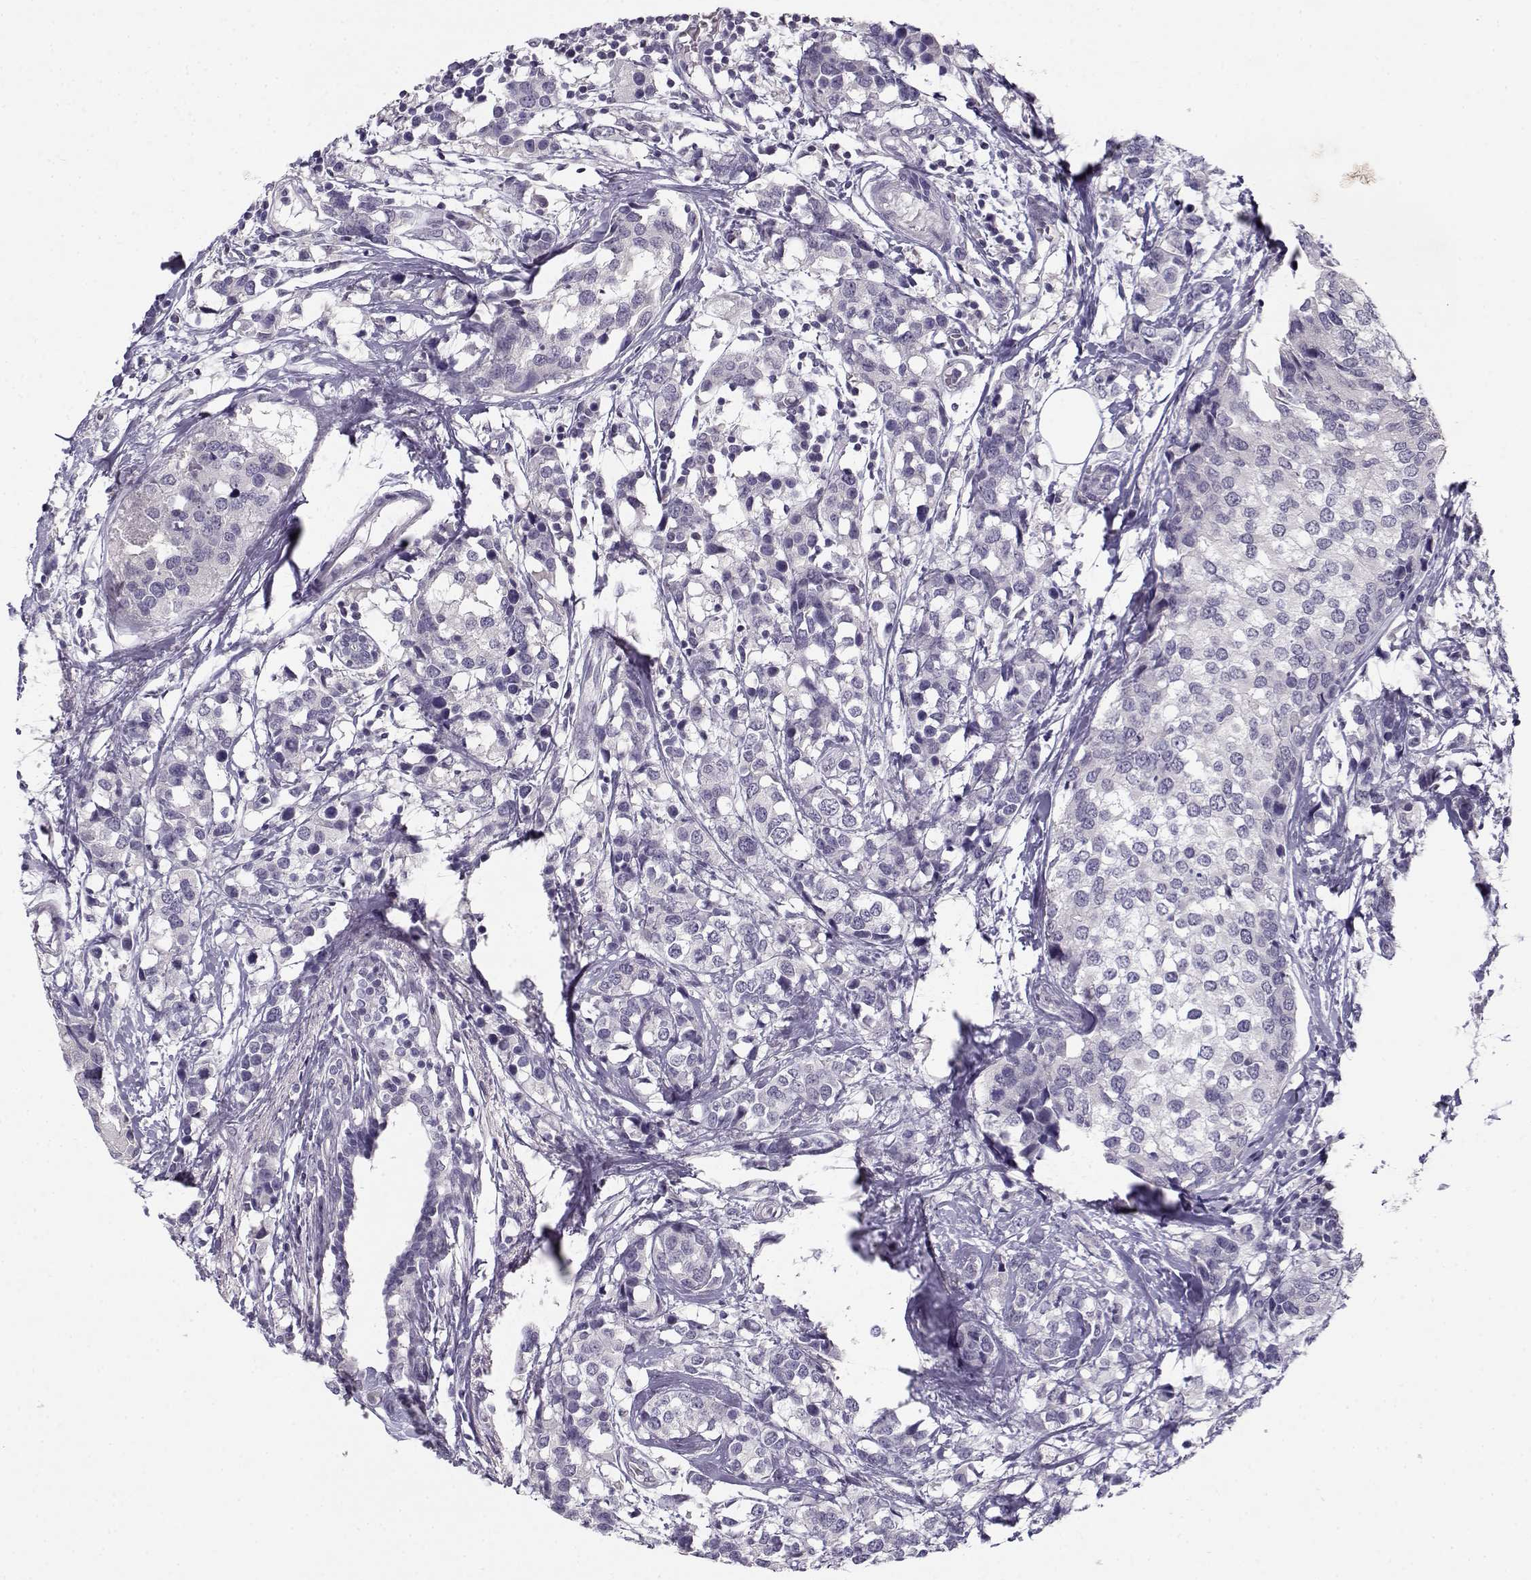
{"staining": {"intensity": "negative", "quantity": "none", "location": "none"}, "tissue": "breast cancer", "cell_type": "Tumor cells", "image_type": "cancer", "snomed": [{"axis": "morphology", "description": "Lobular carcinoma"}, {"axis": "topography", "description": "Breast"}], "caption": "DAB (3,3'-diaminobenzidine) immunohistochemical staining of breast cancer (lobular carcinoma) exhibits no significant positivity in tumor cells.", "gene": "C16orf86", "patient": {"sex": "female", "age": 59}}